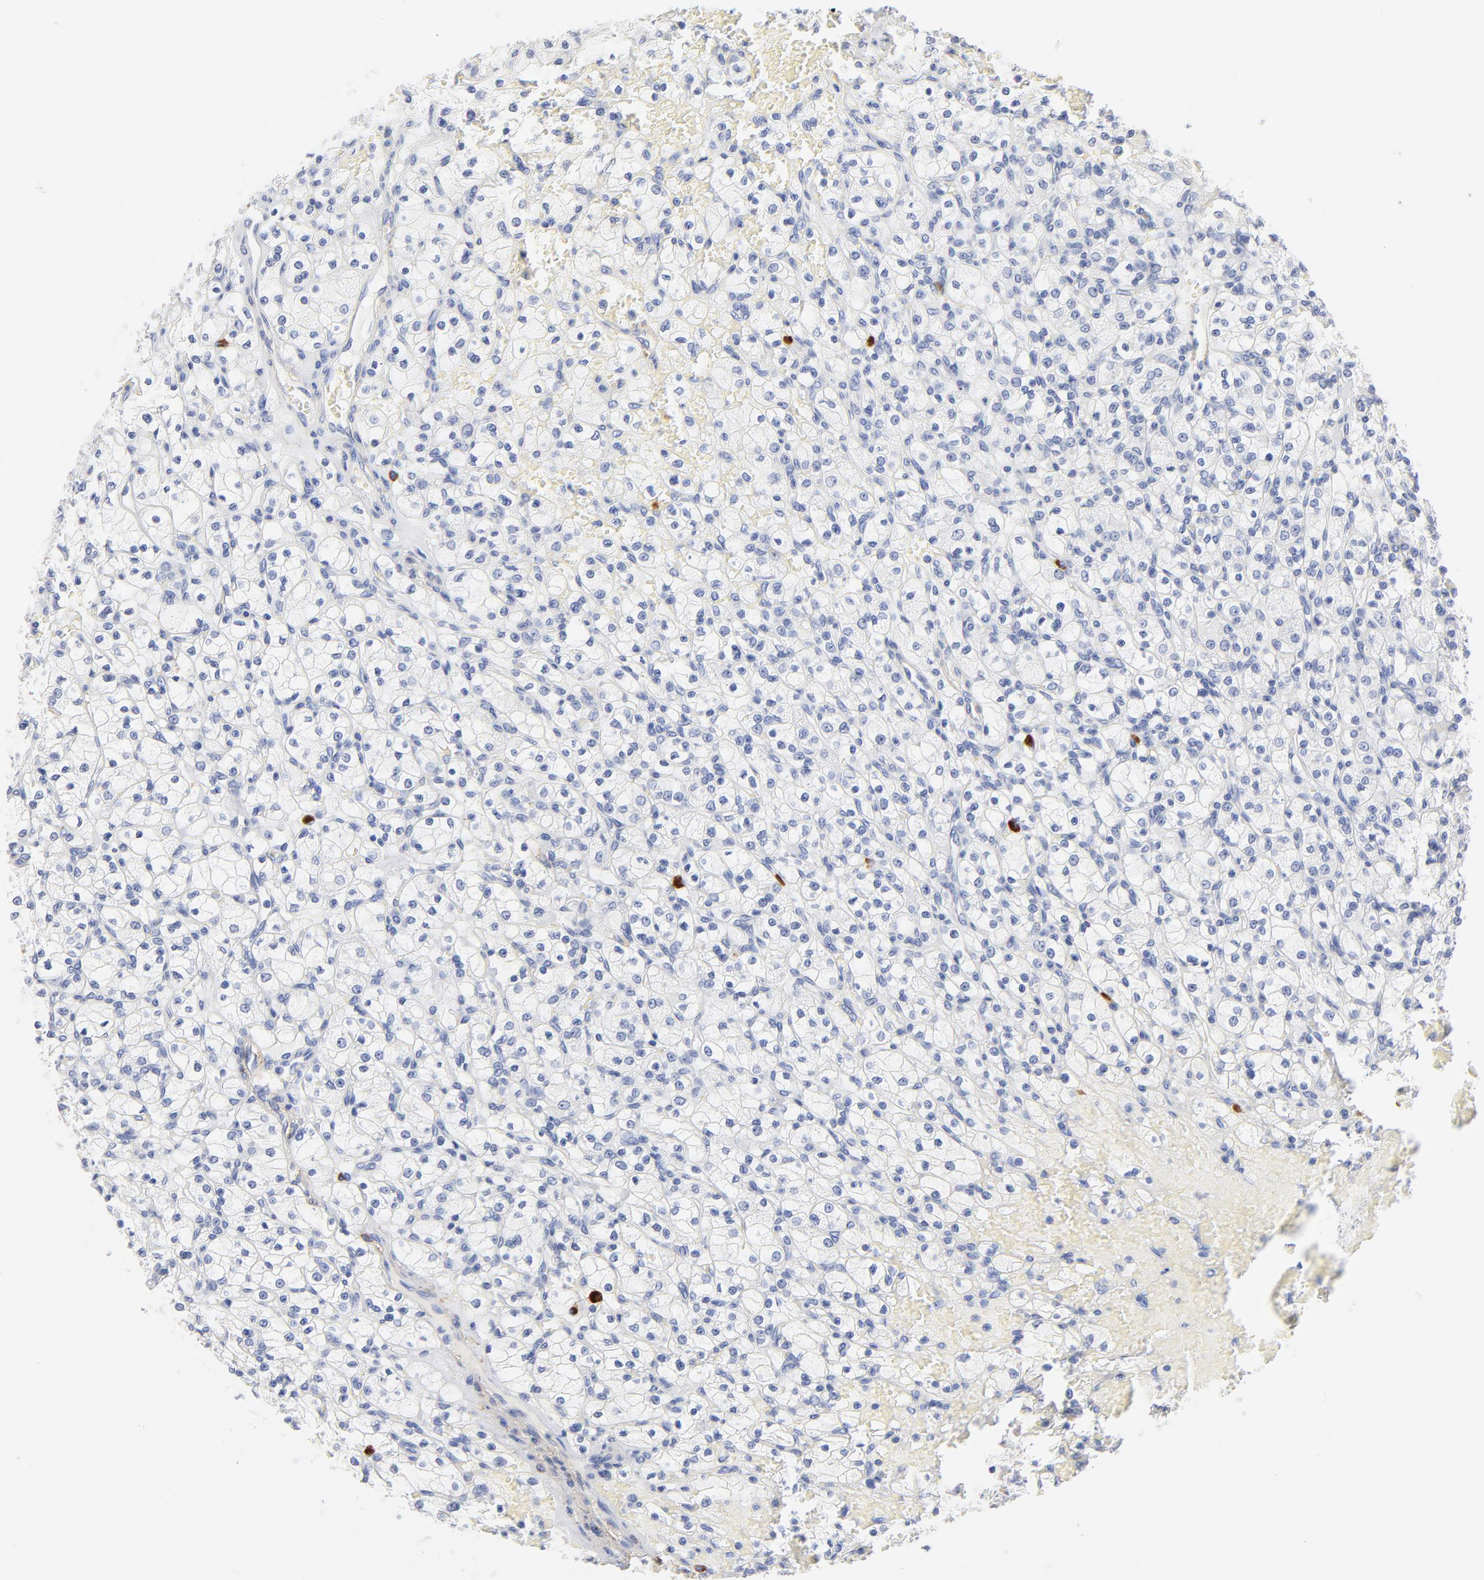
{"staining": {"intensity": "negative", "quantity": "none", "location": "none"}, "tissue": "renal cancer", "cell_type": "Tumor cells", "image_type": "cancer", "snomed": [{"axis": "morphology", "description": "Adenocarcinoma, NOS"}, {"axis": "topography", "description": "Kidney"}], "caption": "High magnification brightfield microscopy of adenocarcinoma (renal) stained with DAB (3,3'-diaminobenzidine) (brown) and counterstained with hematoxylin (blue): tumor cells show no significant positivity.", "gene": "AGTR1", "patient": {"sex": "female", "age": 83}}